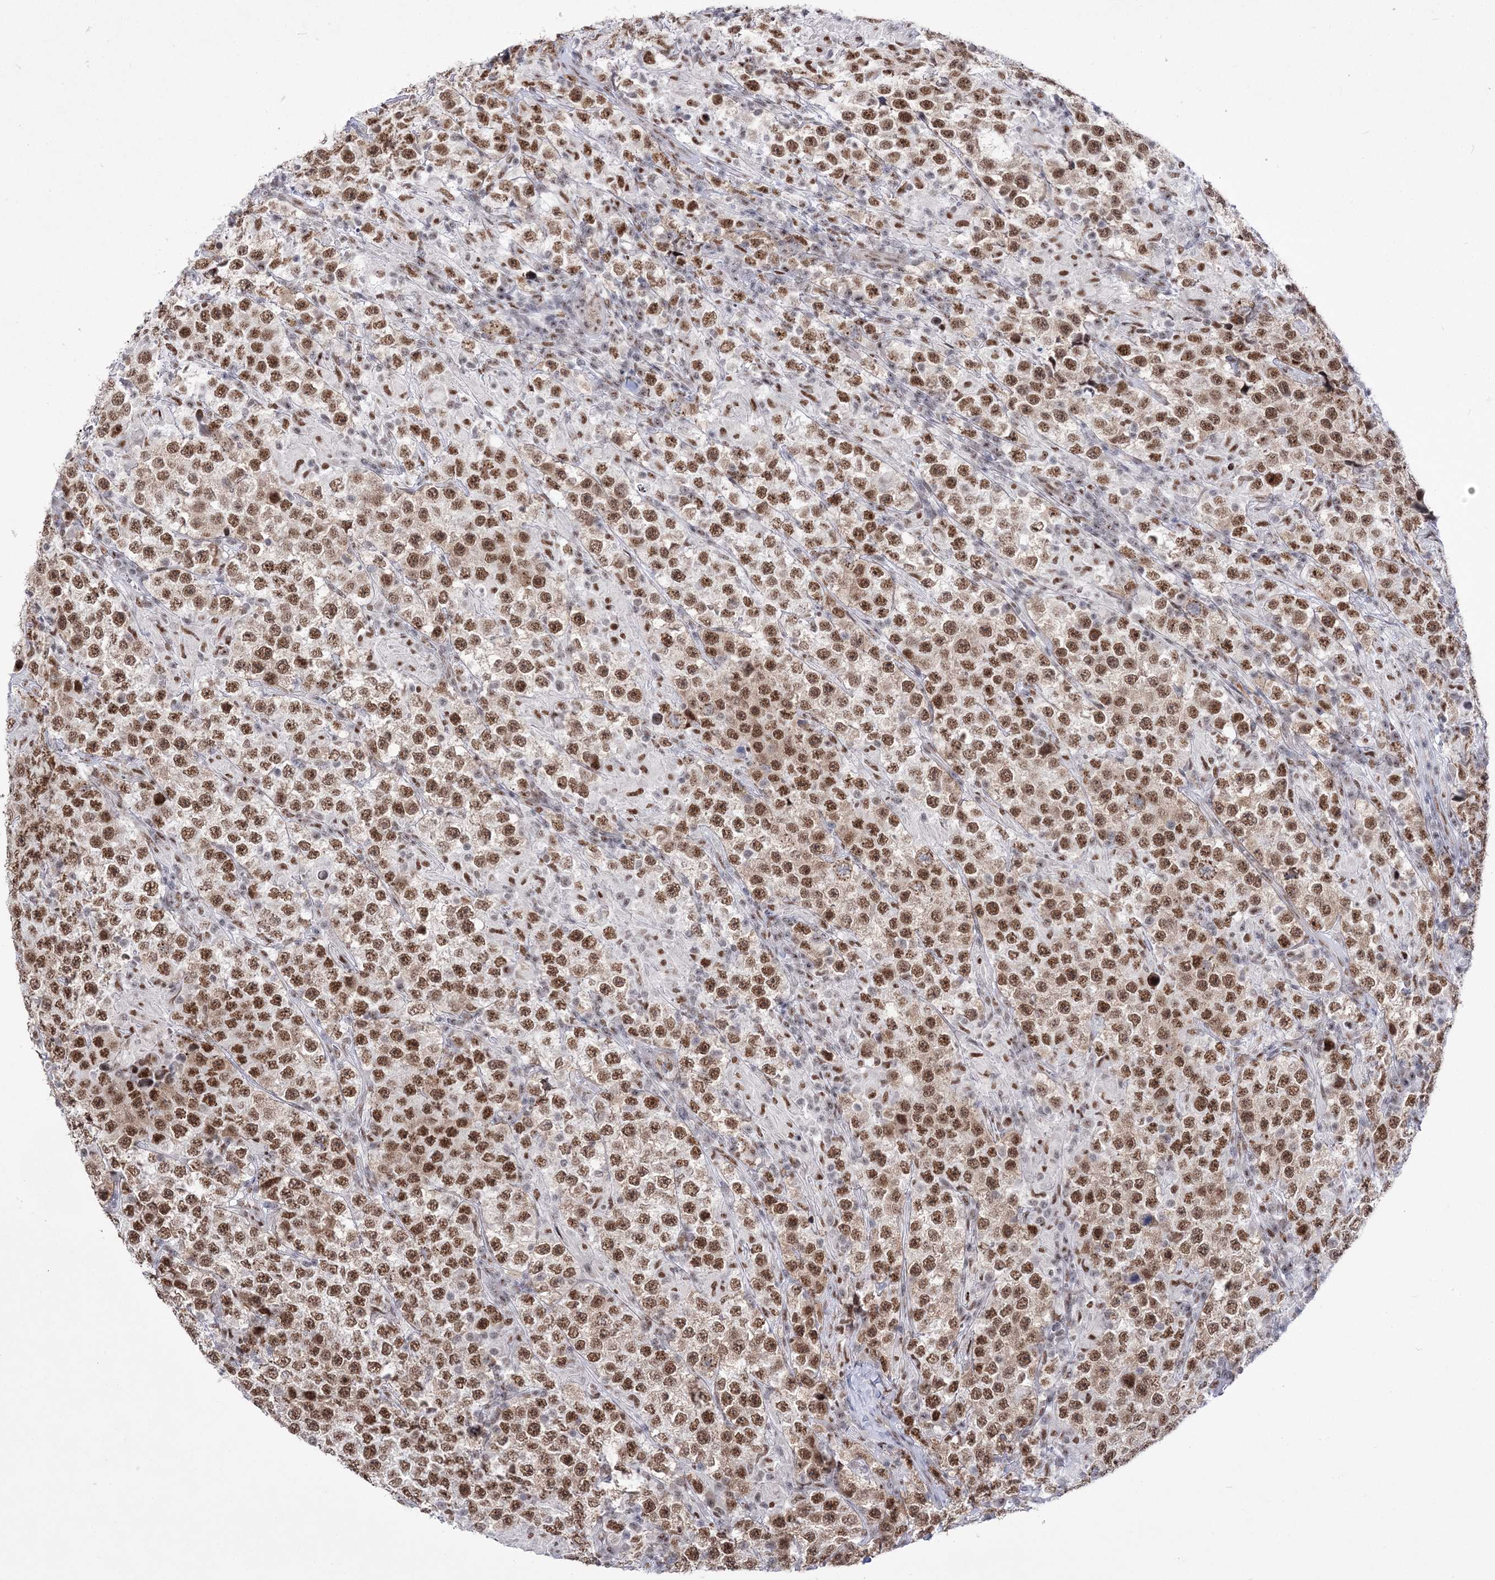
{"staining": {"intensity": "strong", "quantity": ">75%", "location": "nuclear"}, "tissue": "testis cancer", "cell_type": "Tumor cells", "image_type": "cancer", "snomed": [{"axis": "morphology", "description": "Normal tissue, NOS"}, {"axis": "morphology", "description": "Urothelial carcinoma, High grade"}, {"axis": "morphology", "description": "Seminoma, NOS"}, {"axis": "morphology", "description": "Carcinoma, Embryonal, NOS"}, {"axis": "topography", "description": "Urinary bladder"}, {"axis": "topography", "description": "Testis"}], "caption": "IHC of testis cancer (high-grade urothelial carcinoma) reveals high levels of strong nuclear expression in approximately >75% of tumor cells.", "gene": "NSUN2", "patient": {"sex": "male", "age": 41}}